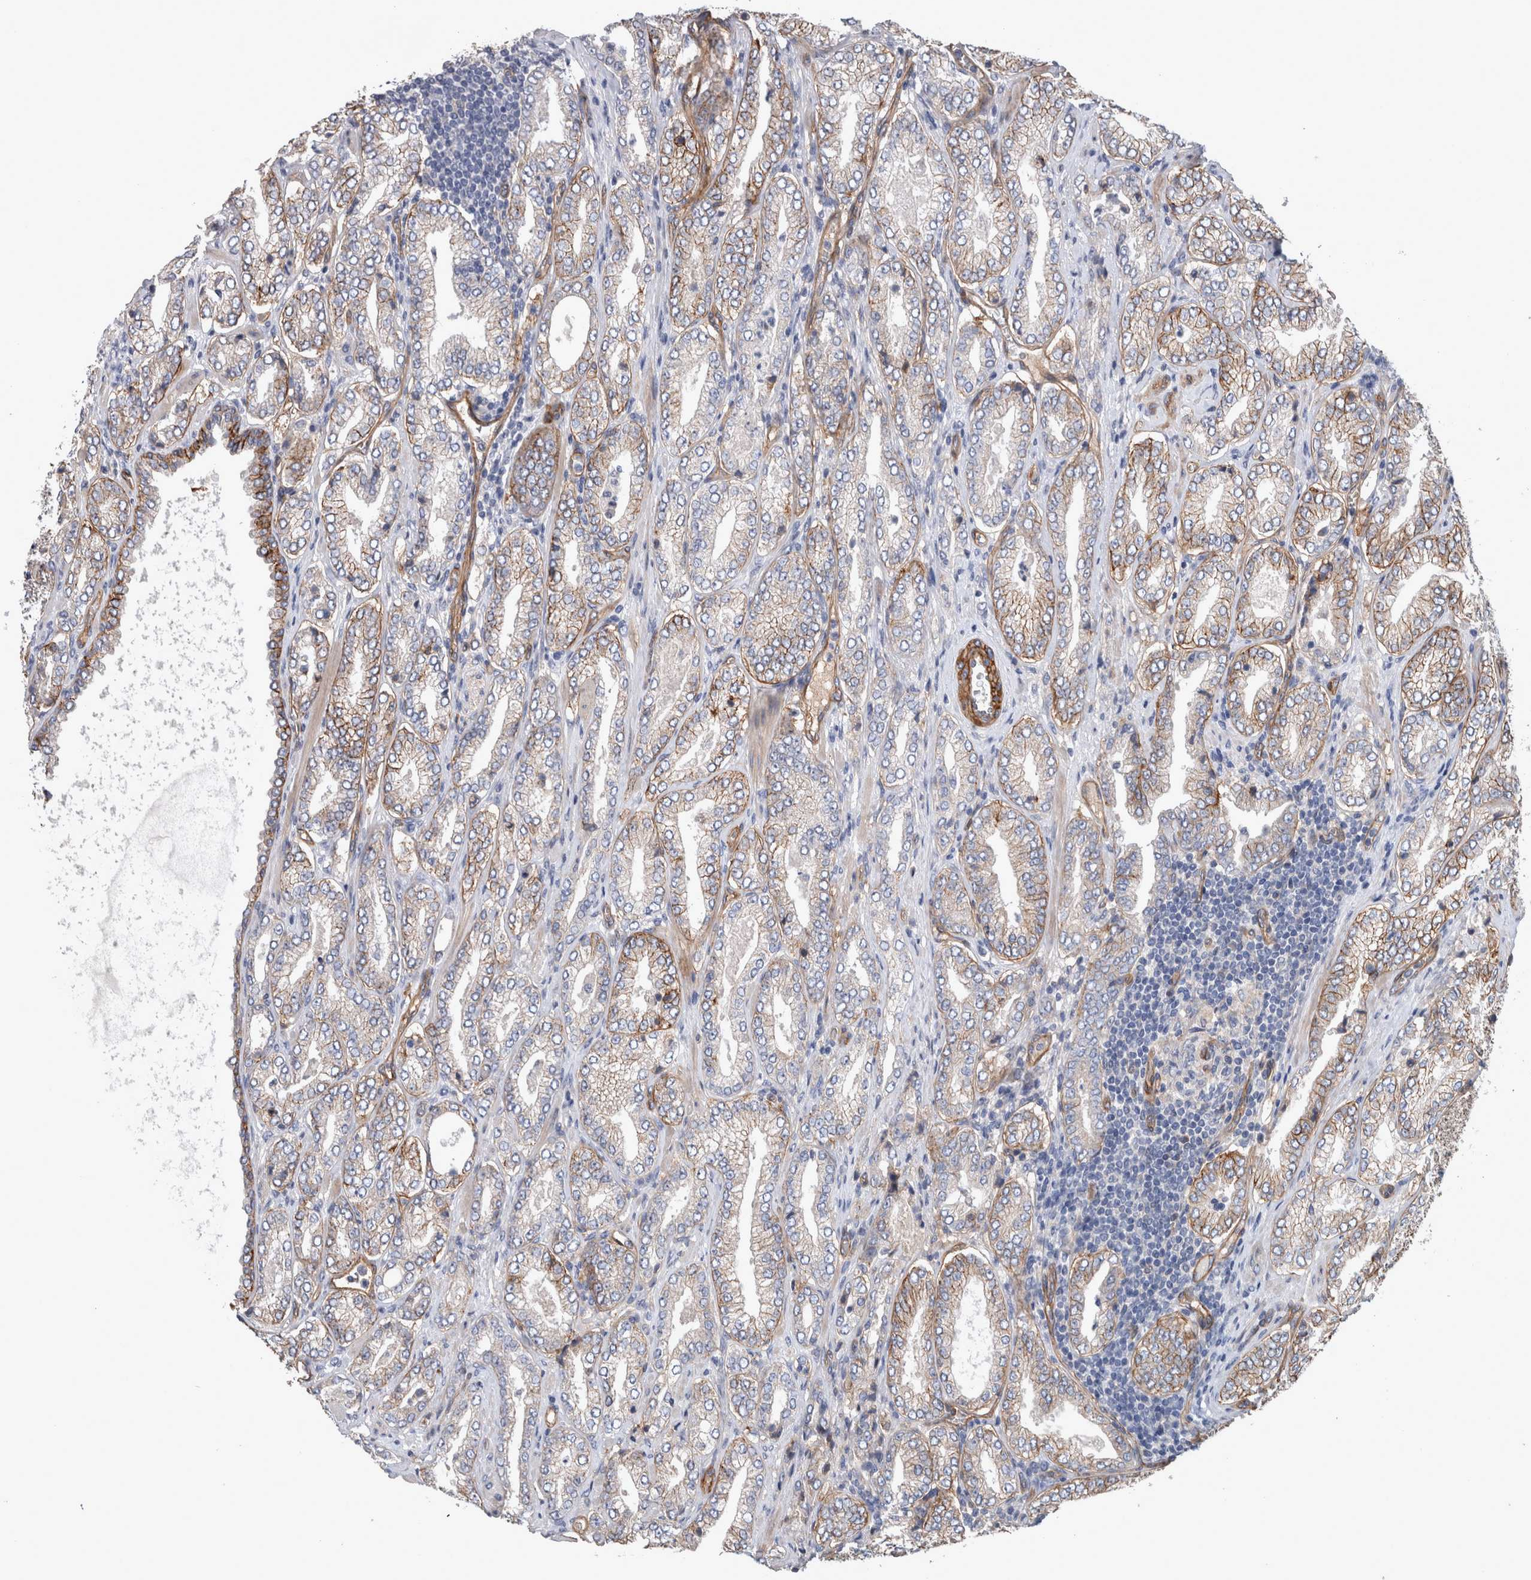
{"staining": {"intensity": "moderate", "quantity": "25%-75%", "location": "cytoplasmic/membranous"}, "tissue": "prostate cancer", "cell_type": "Tumor cells", "image_type": "cancer", "snomed": [{"axis": "morphology", "description": "Adenocarcinoma, Low grade"}, {"axis": "topography", "description": "Prostate"}], "caption": "Tumor cells show moderate cytoplasmic/membranous staining in about 25%-75% of cells in prostate adenocarcinoma (low-grade).", "gene": "BCAM", "patient": {"sex": "male", "age": 62}}